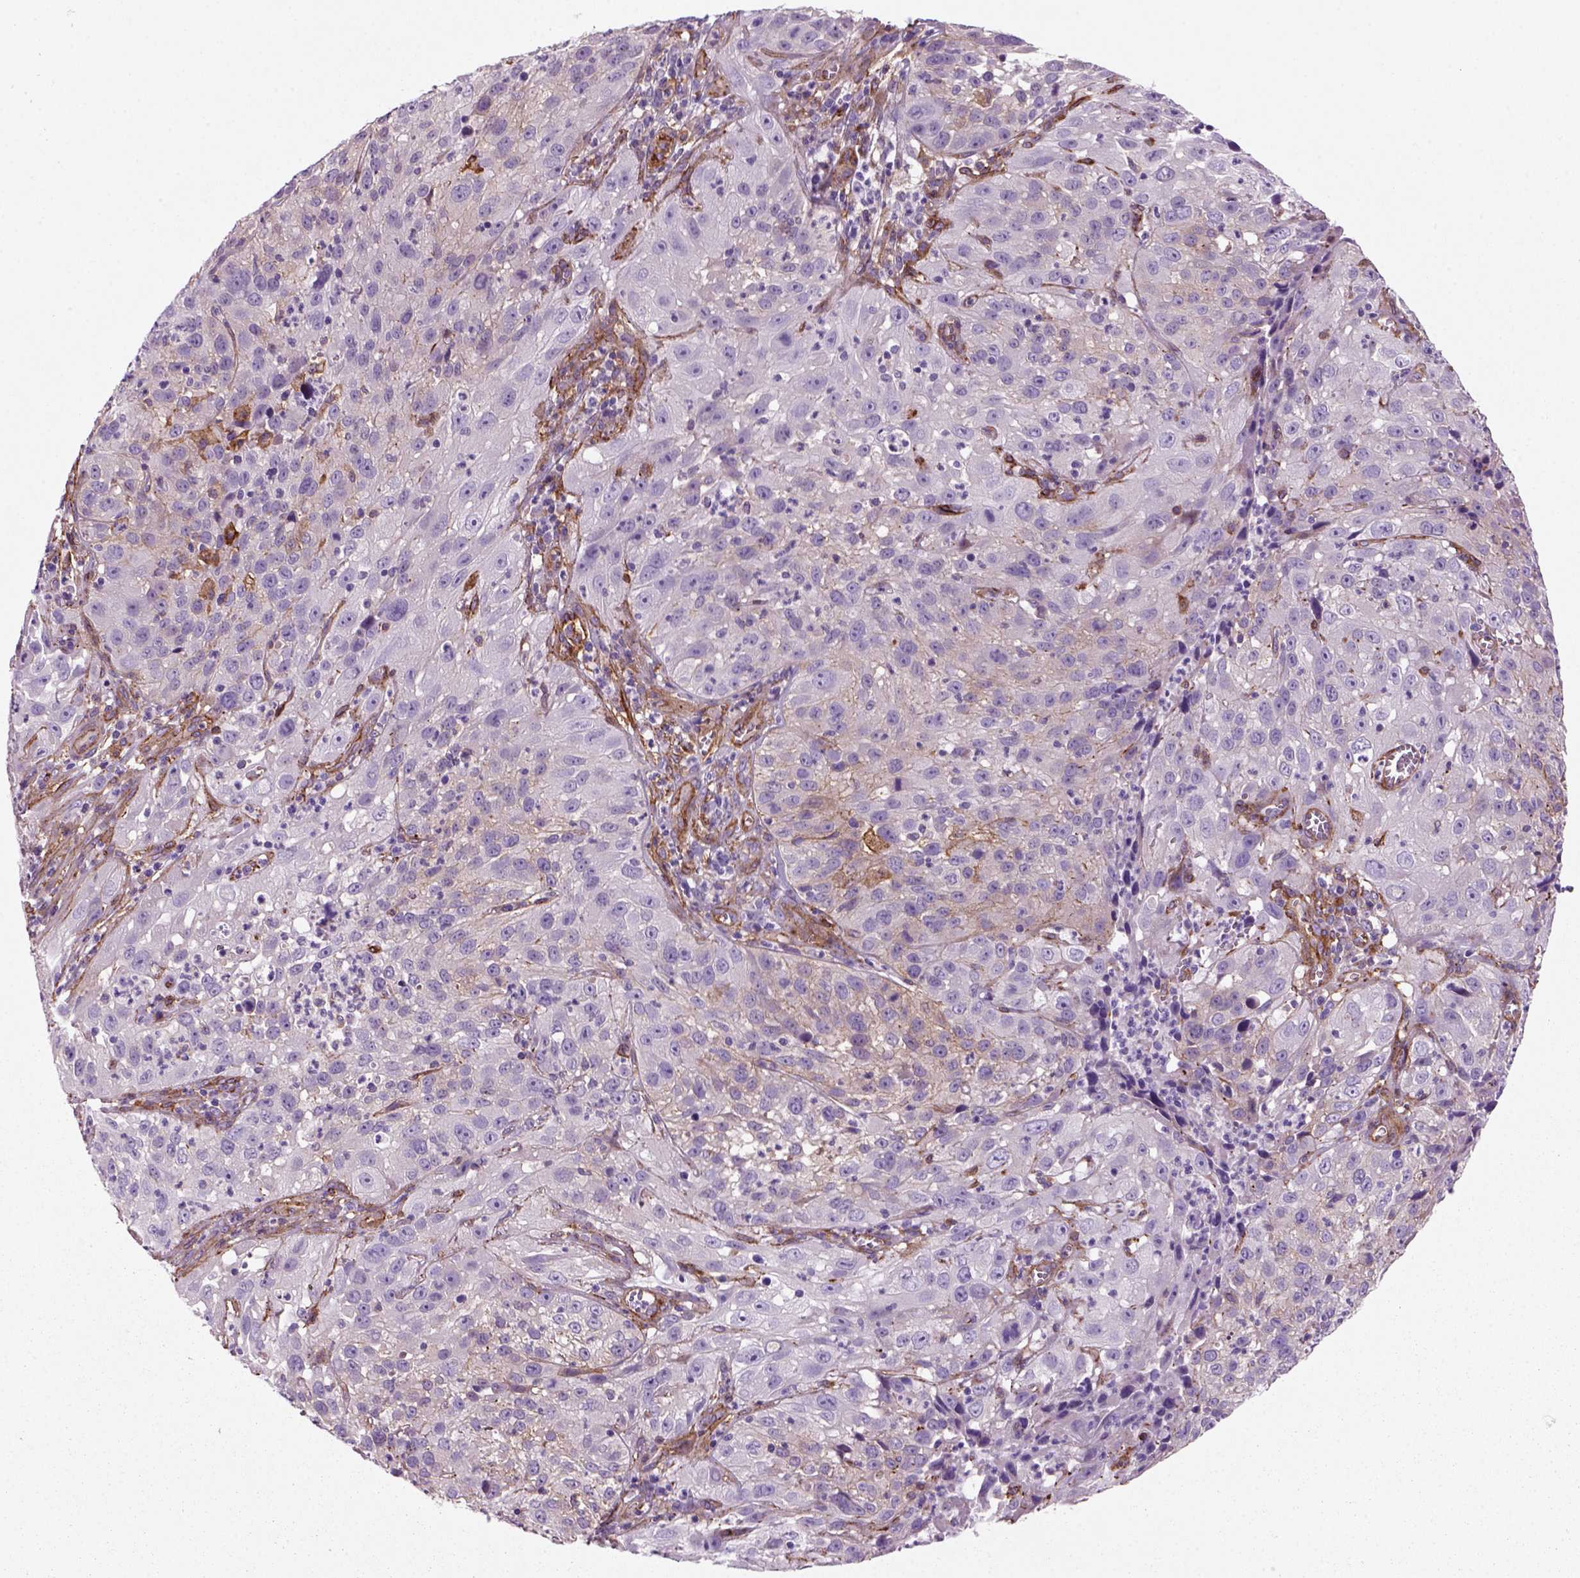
{"staining": {"intensity": "weak", "quantity": "25%-75%", "location": "cytoplasmic/membranous"}, "tissue": "cervical cancer", "cell_type": "Tumor cells", "image_type": "cancer", "snomed": [{"axis": "morphology", "description": "Squamous cell carcinoma, NOS"}, {"axis": "topography", "description": "Cervix"}], "caption": "Protein staining shows weak cytoplasmic/membranous expression in about 25%-75% of tumor cells in cervical cancer (squamous cell carcinoma).", "gene": "MARCKS", "patient": {"sex": "female", "age": 32}}